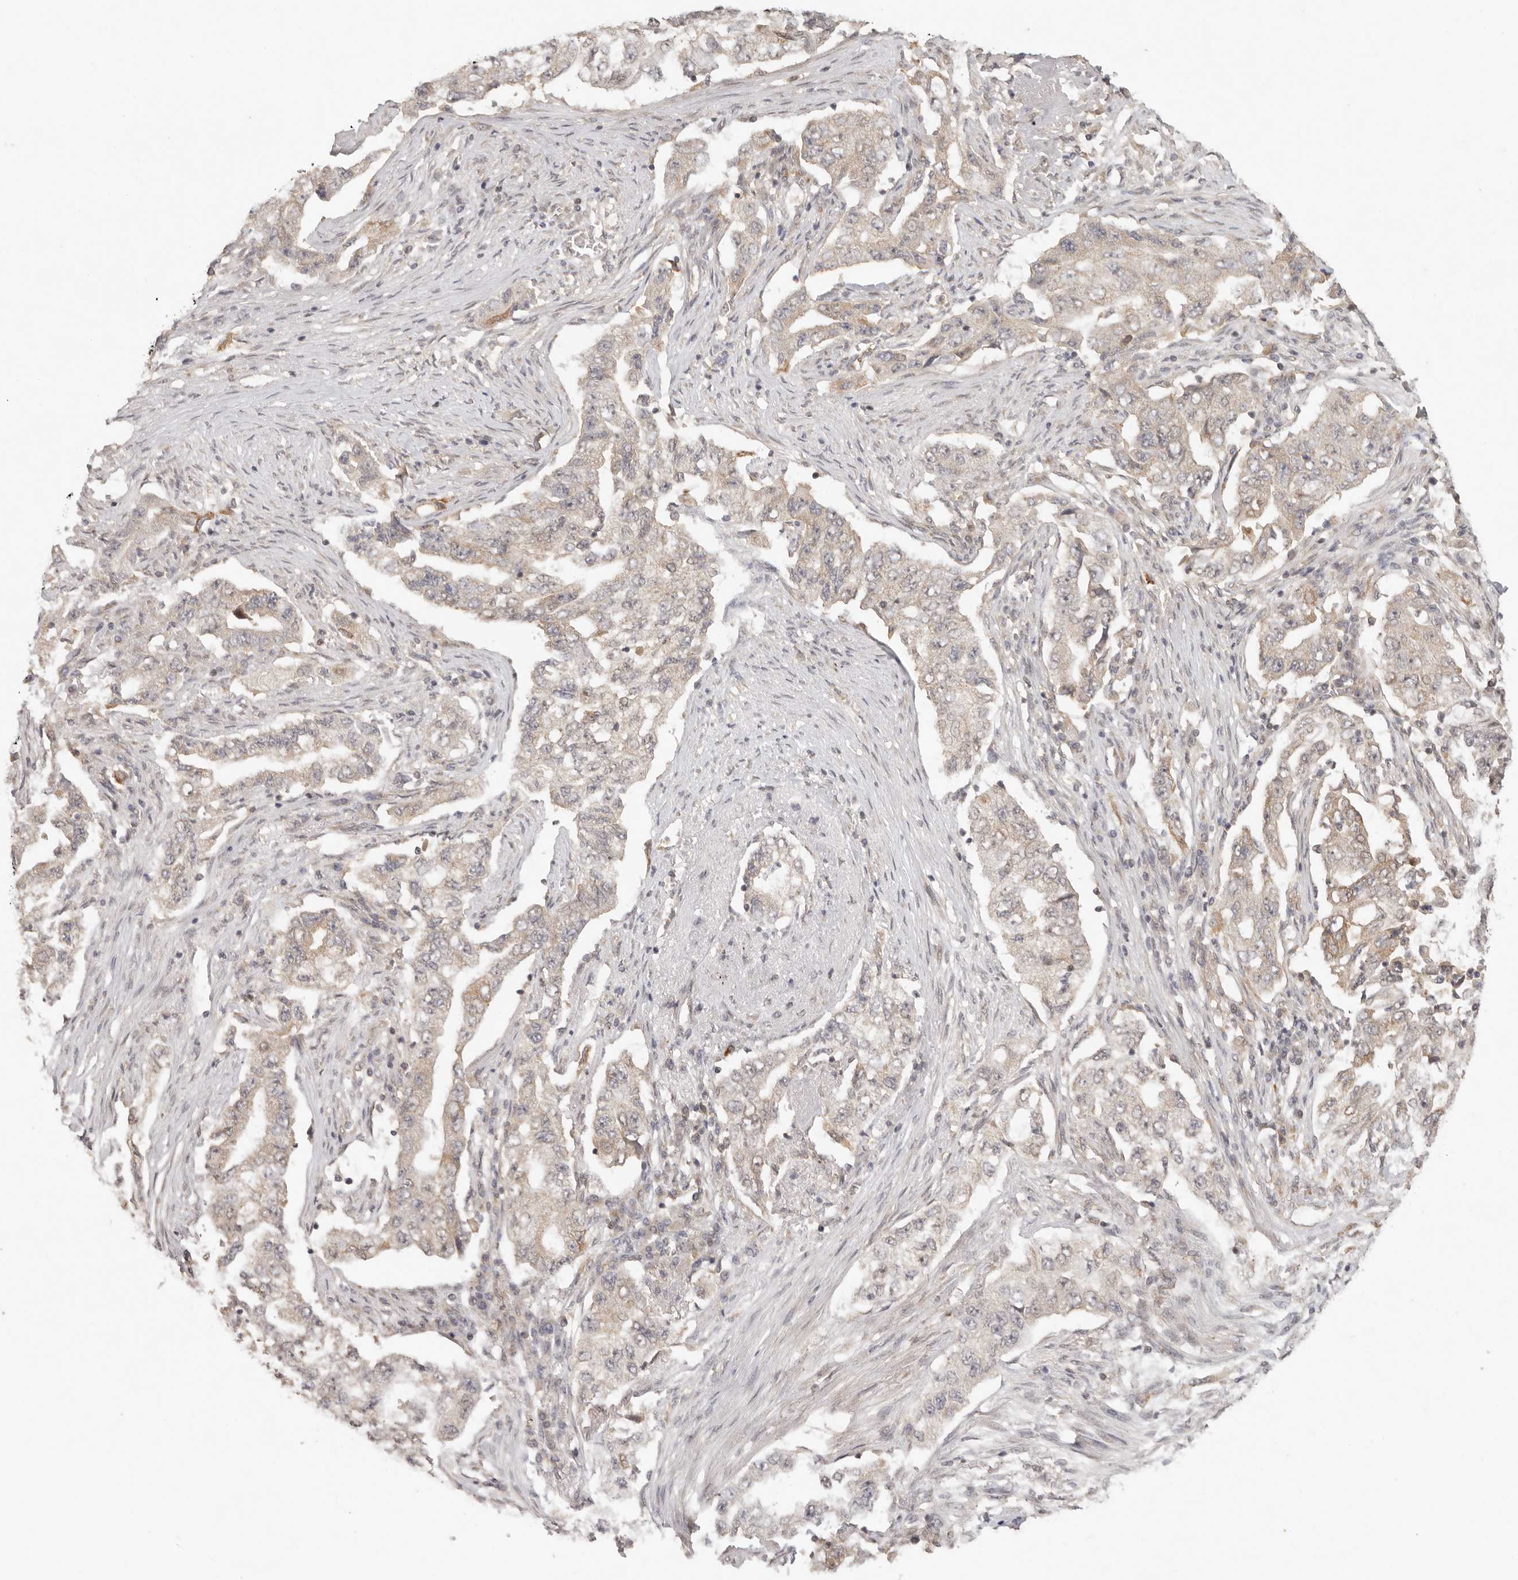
{"staining": {"intensity": "weak", "quantity": ">75%", "location": "cytoplasmic/membranous"}, "tissue": "lung cancer", "cell_type": "Tumor cells", "image_type": "cancer", "snomed": [{"axis": "morphology", "description": "Adenocarcinoma, NOS"}, {"axis": "topography", "description": "Lung"}], "caption": "Protein expression by immunohistochemistry (IHC) reveals weak cytoplasmic/membranous staining in about >75% of tumor cells in lung cancer.", "gene": "LRRC75A", "patient": {"sex": "female", "age": 51}}